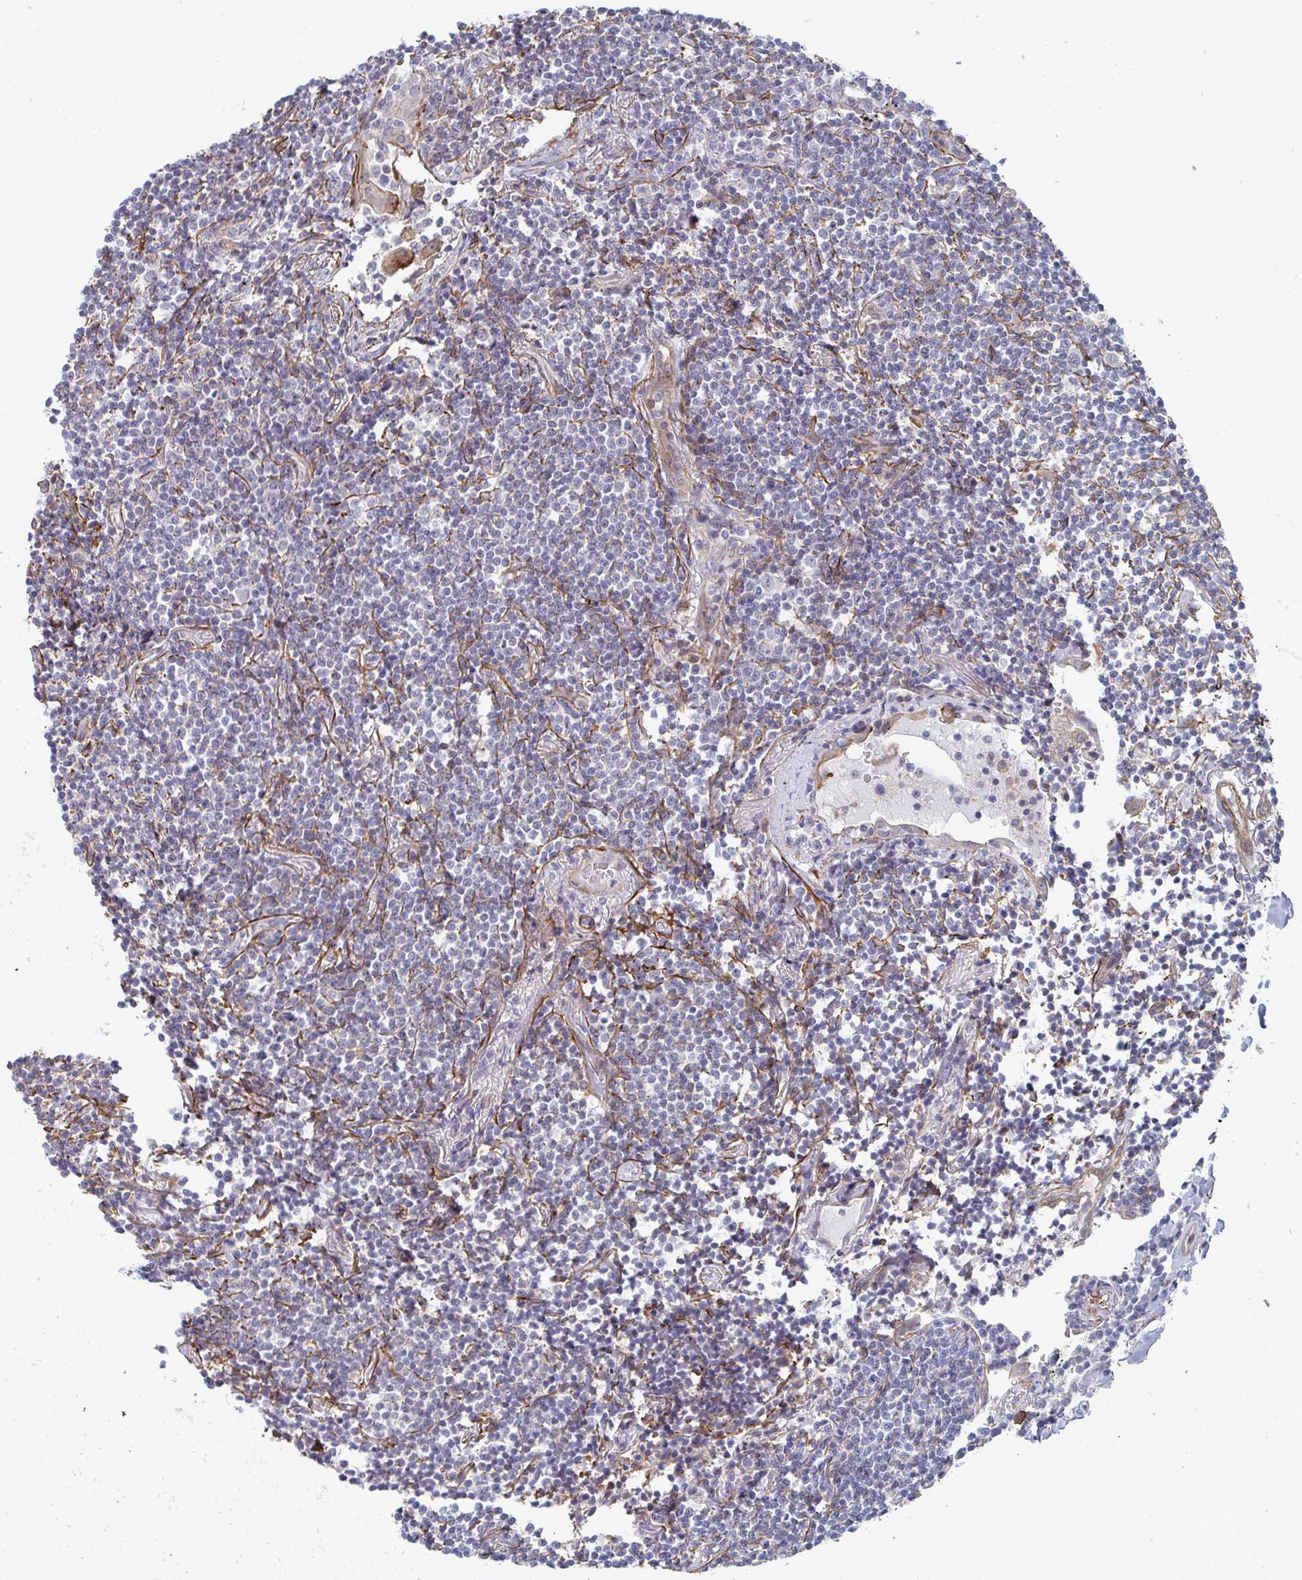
{"staining": {"intensity": "negative", "quantity": "none", "location": "none"}, "tissue": "lymphoma", "cell_type": "Tumor cells", "image_type": "cancer", "snomed": [{"axis": "morphology", "description": "Malignant lymphoma, non-Hodgkin's type, Low grade"}, {"axis": "topography", "description": "Lung"}], "caption": "Protein analysis of malignant lymphoma, non-Hodgkin's type (low-grade) shows no significant expression in tumor cells.", "gene": "NEURL4", "patient": {"sex": "female", "age": 71}}